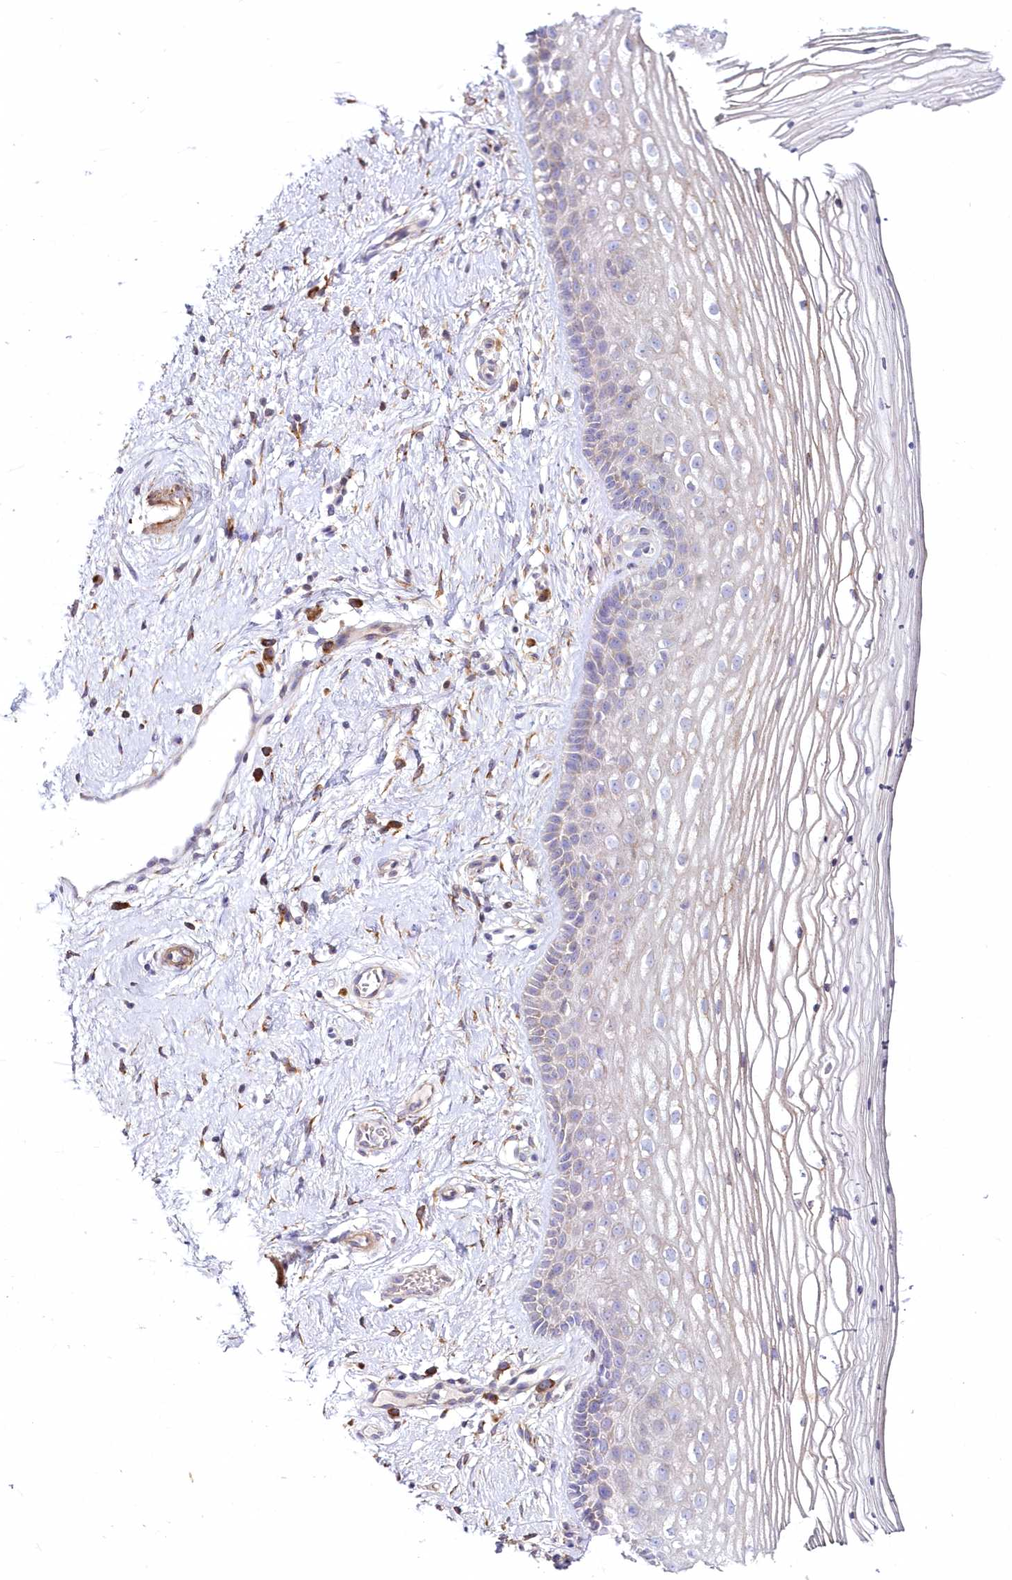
{"staining": {"intensity": "moderate", "quantity": "<25%", "location": "cytoplasmic/membranous"}, "tissue": "vagina", "cell_type": "Squamous epithelial cells", "image_type": "normal", "snomed": [{"axis": "morphology", "description": "Normal tissue, NOS"}, {"axis": "topography", "description": "Vagina"}], "caption": "This is a histology image of immunohistochemistry (IHC) staining of normal vagina, which shows moderate staining in the cytoplasmic/membranous of squamous epithelial cells.", "gene": "ARFGEF3", "patient": {"sex": "female", "age": 46}}